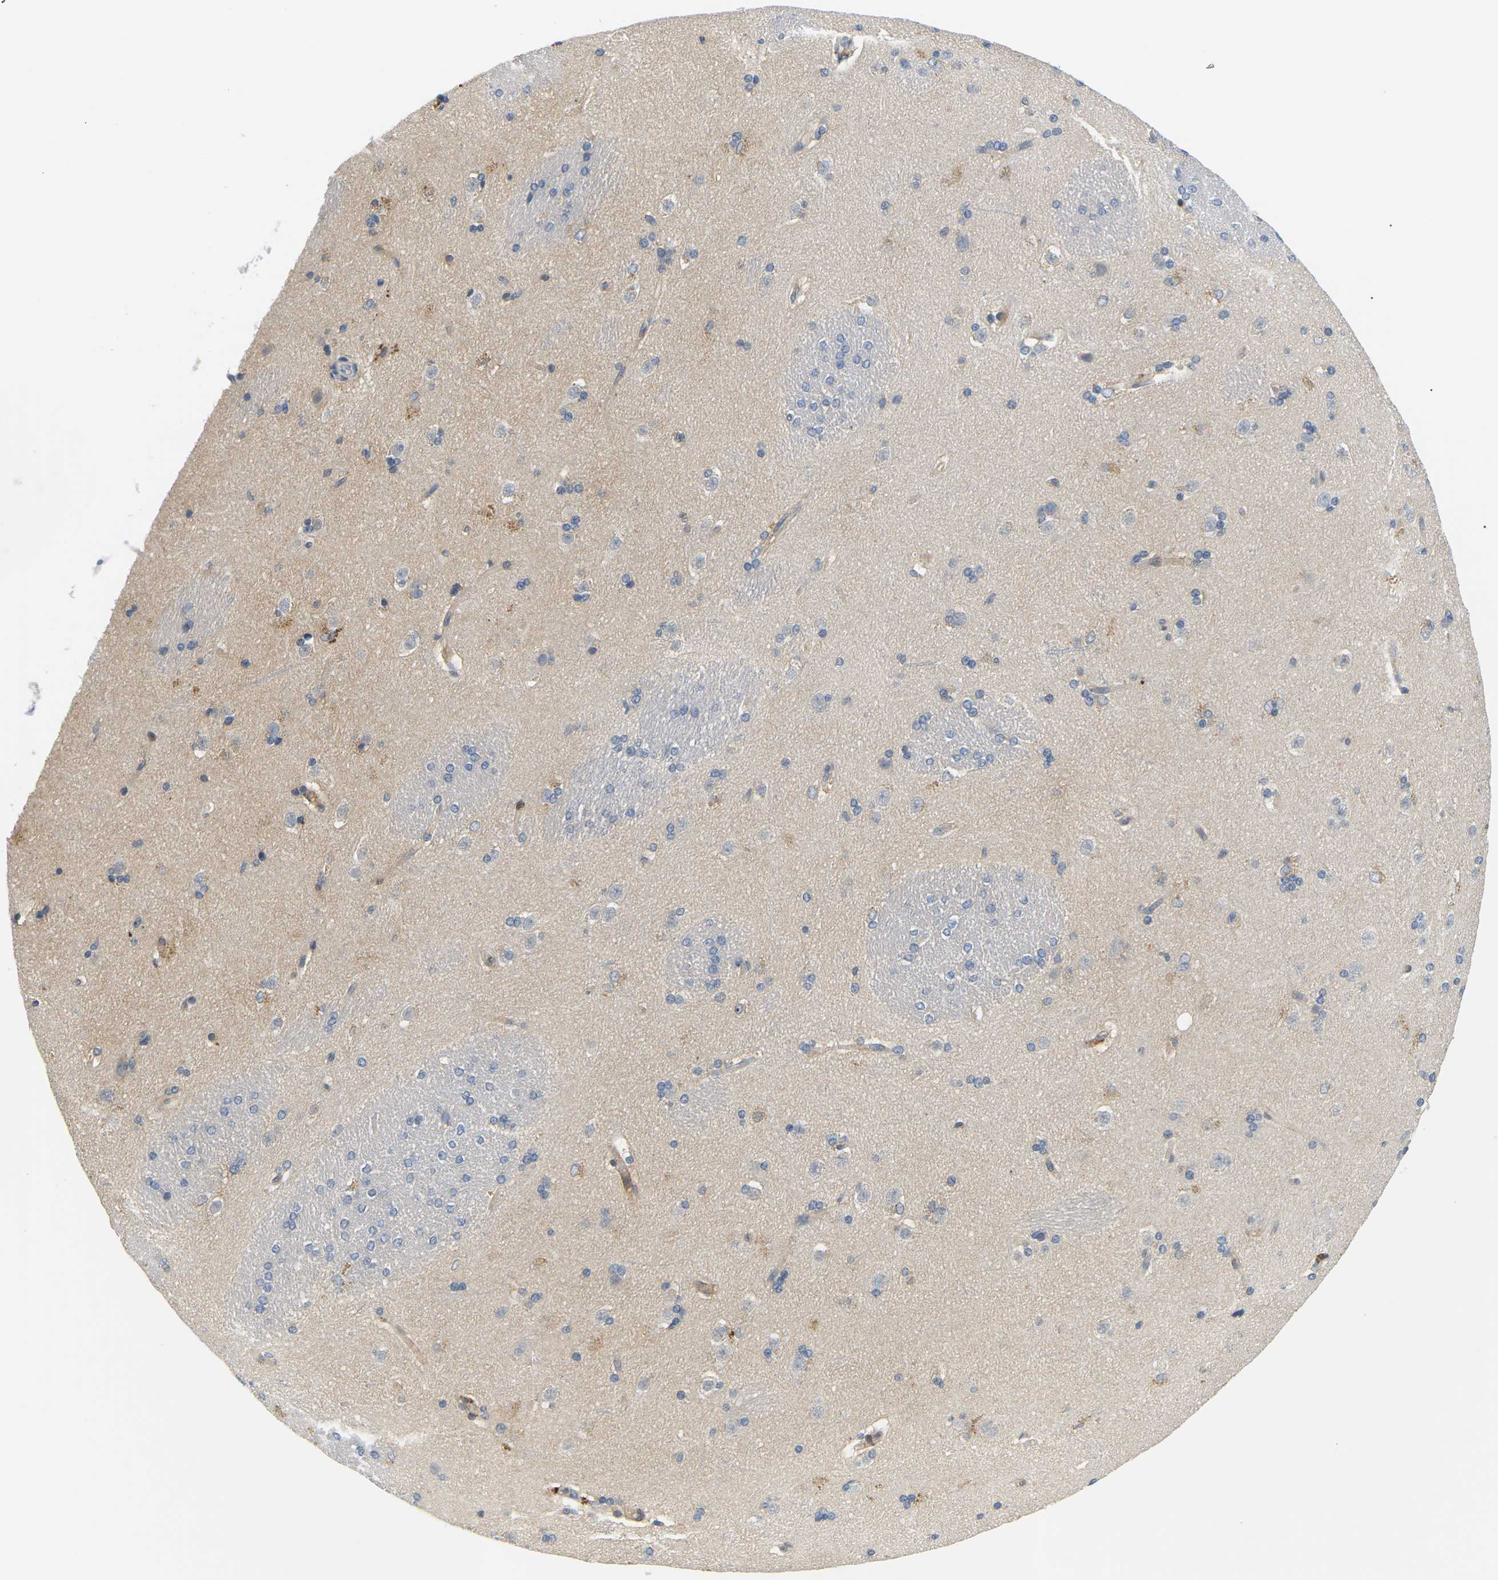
{"staining": {"intensity": "moderate", "quantity": "<25%", "location": "cytoplasmic/membranous"}, "tissue": "caudate", "cell_type": "Glial cells", "image_type": "normal", "snomed": [{"axis": "morphology", "description": "Normal tissue, NOS"}, {"axis": "topography", "description": "Lateral ventricle wall"}], "caption": "A histopathology image of human caudate stained for a protein shows moderate cytoplasmic/membranous brown staining in glial cells.", "gene": "EVA1C", "patient": {"sex": "female", "age": 19}}